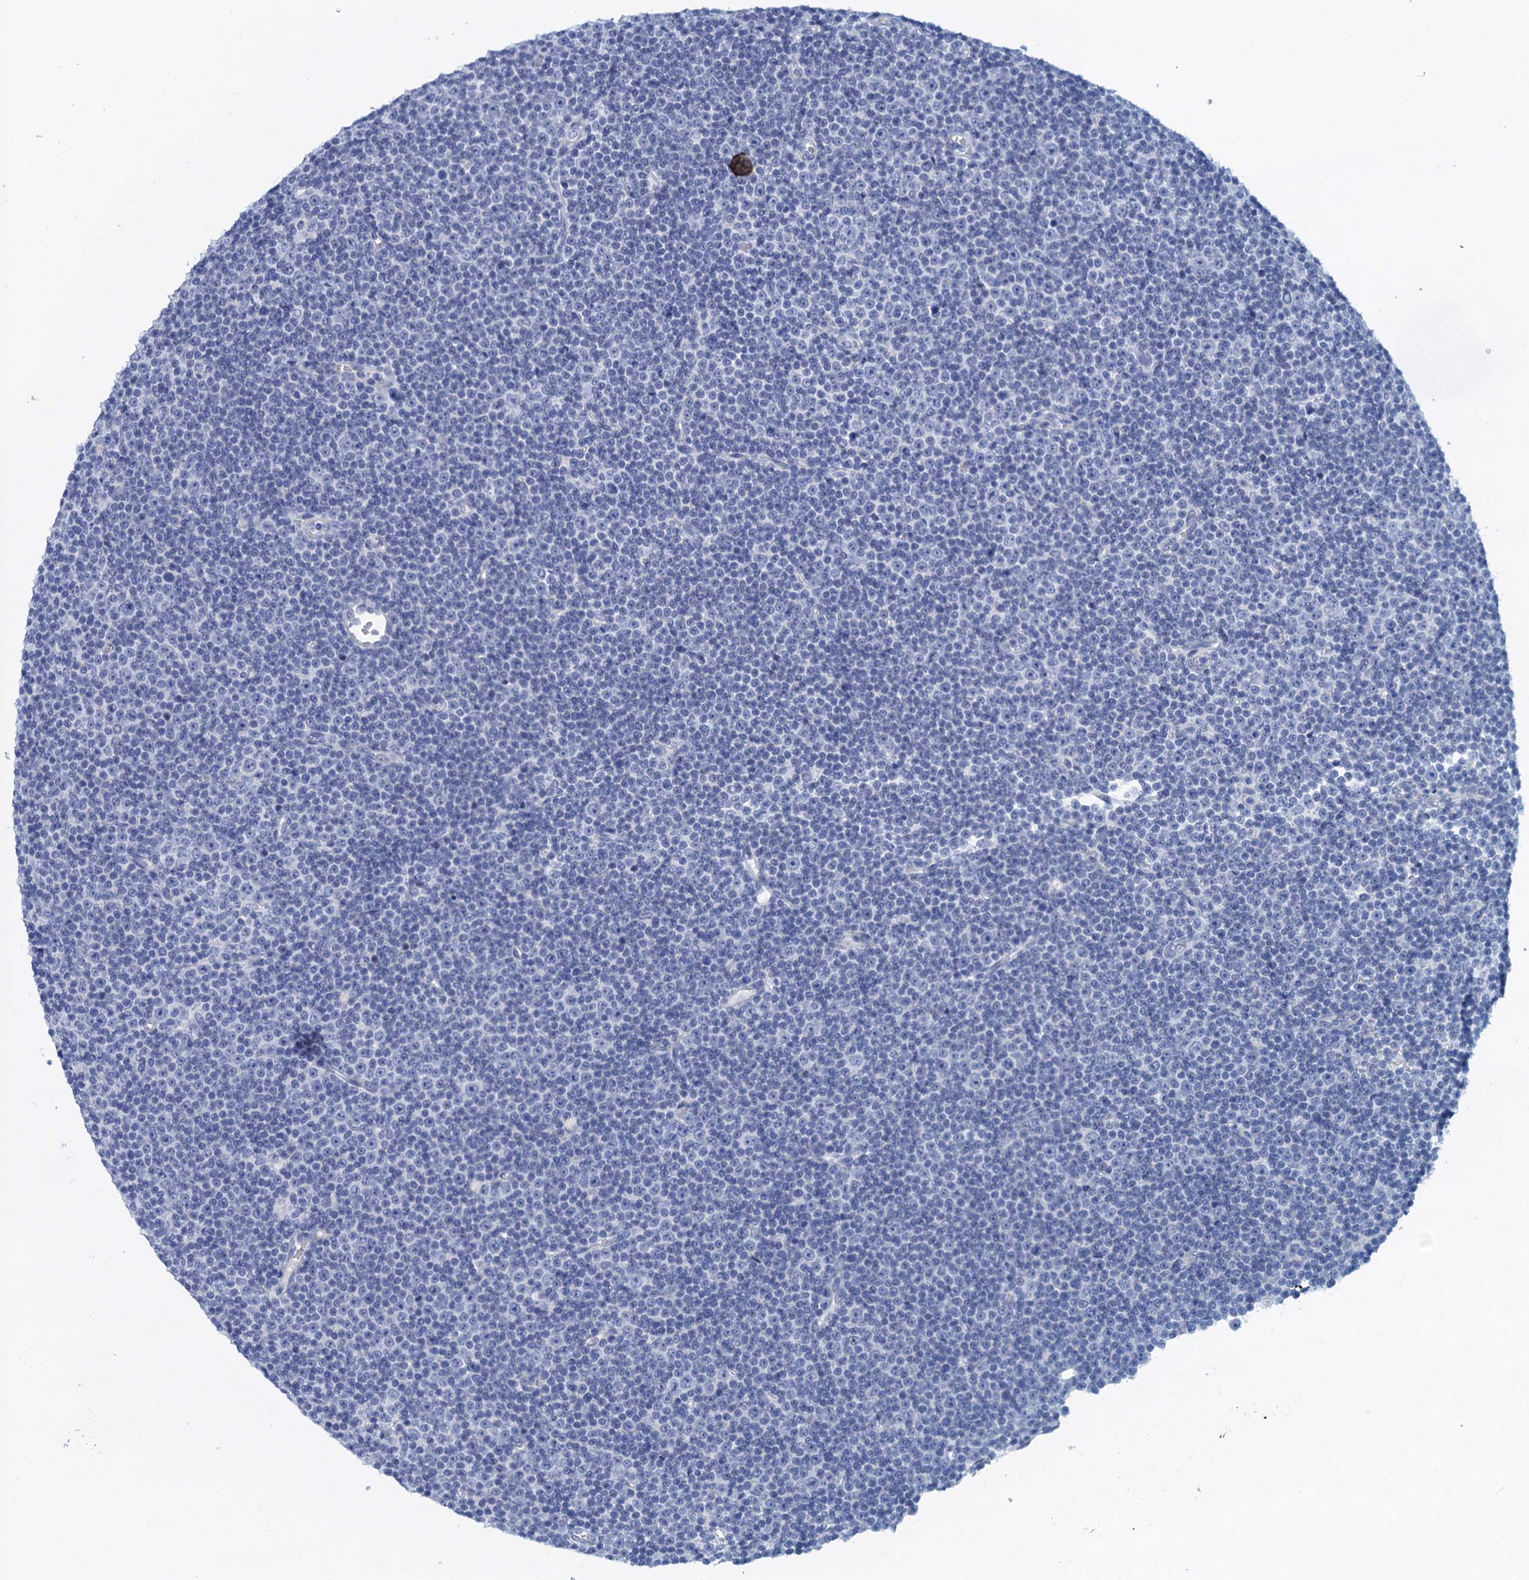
{"staining": {"intensity": "negative", "quantity": "none", "location": "none"}, "tissue": "lymphoma", "cell_type": "Tumor cells", "image_type": "cancer", "snomed": [{"axis": "morphology", "description": "Malignant lymphoma, non-Hodgkin's type, Low grade"}, {"axis": "topography", "description": "Lymph node"}], "caption": "DAB (3,3'-diaminobenzidine) immunohistochemical staining of human lymphoma demonstrates no significant expression in tumor cells. Nuclei are stained in blue.", "gene": "SCEL", "patient": {"sex": "female", "age": 67}}